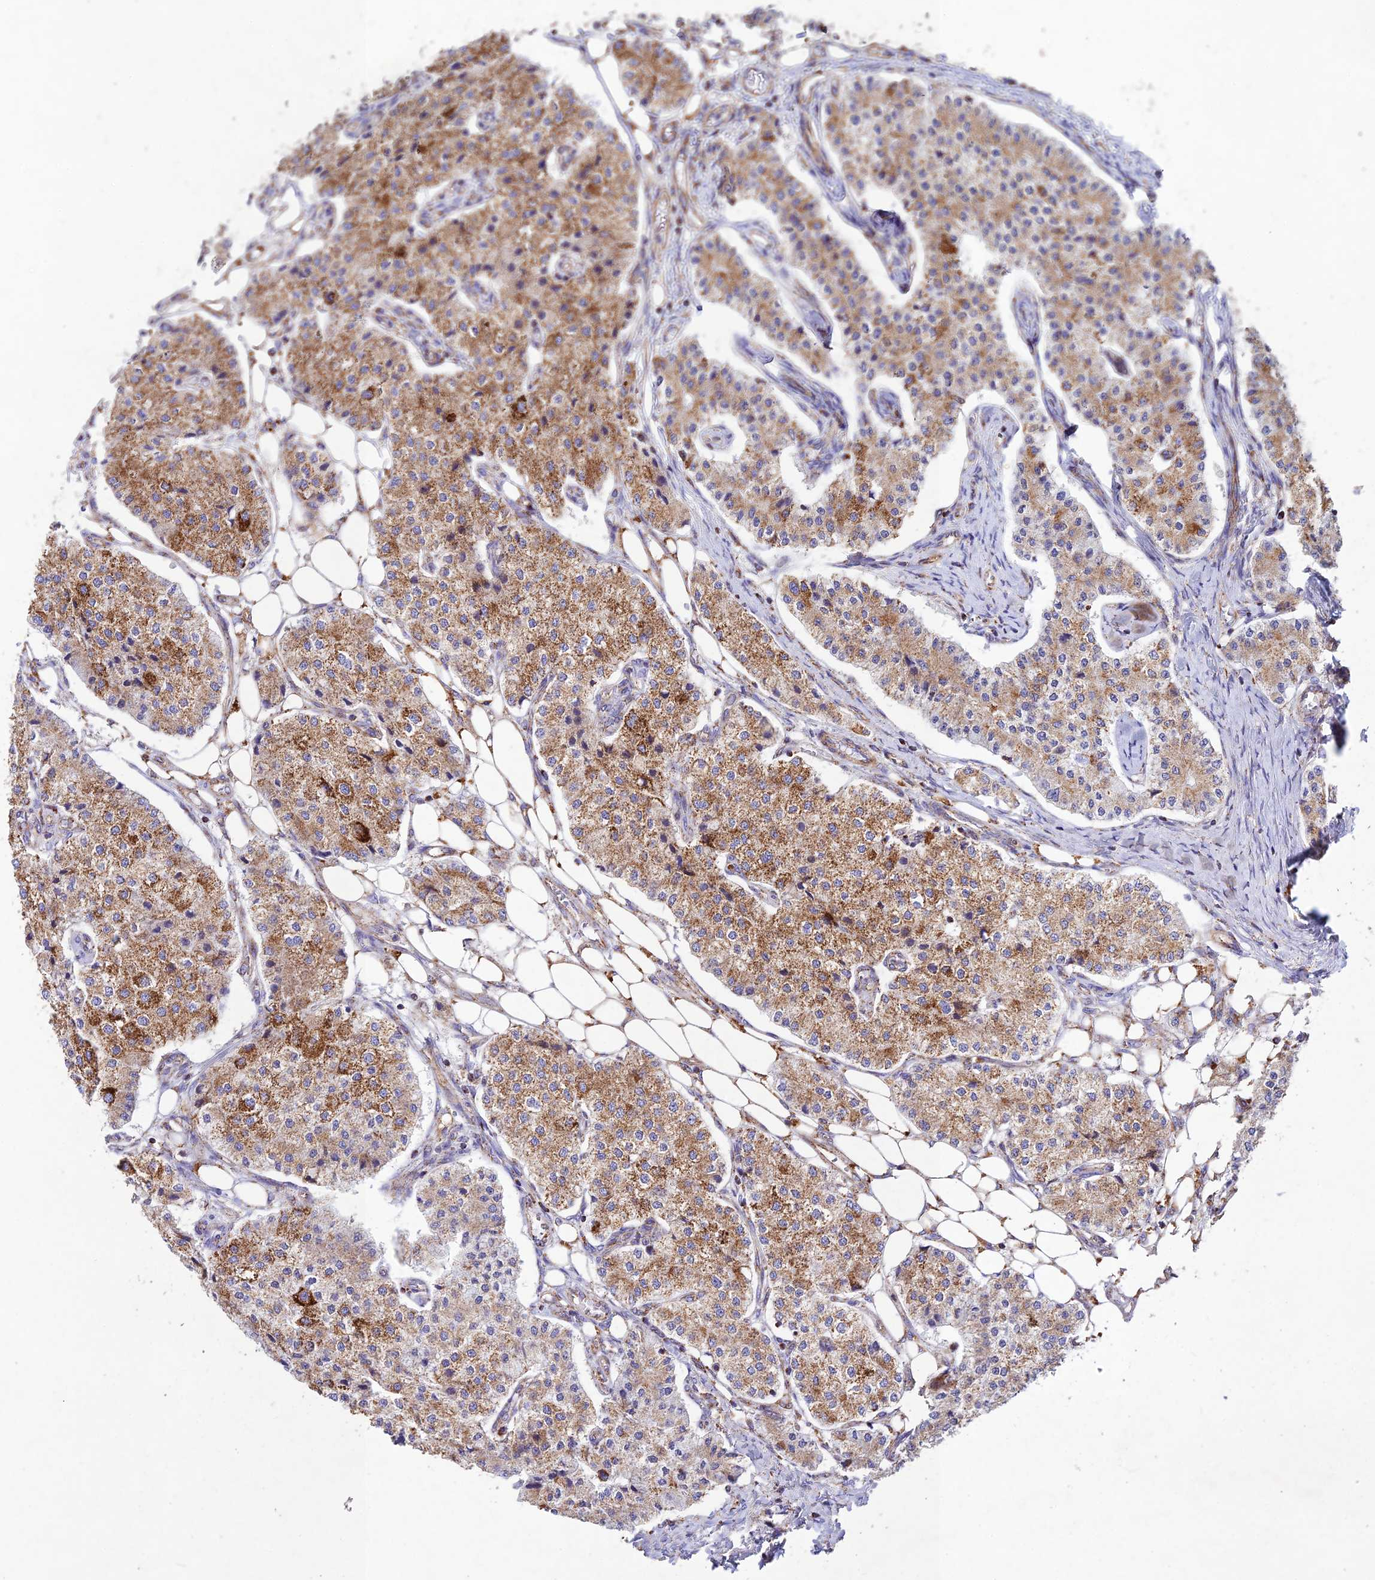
{"staining": {"intensity": "moderate", "quantity": ">75%", "location": "cytoplasmic/membranous"}, "tissue": "carcinoid", "cell_type": "Tumor cells", "image_type": "cancer", "snomed": [{"axis": "morphology", "description": "Carcinoid, malignant, NOS"}, {"axis": "topography", "description": "Colon"}], "caption": "Protein staining exhibits moderate cytoplasmic/membranous expression in about >75% of tumor cells in carcinoid.", "gene": "KHDC3L", "patient": {"sex": "female", "age": 52}}